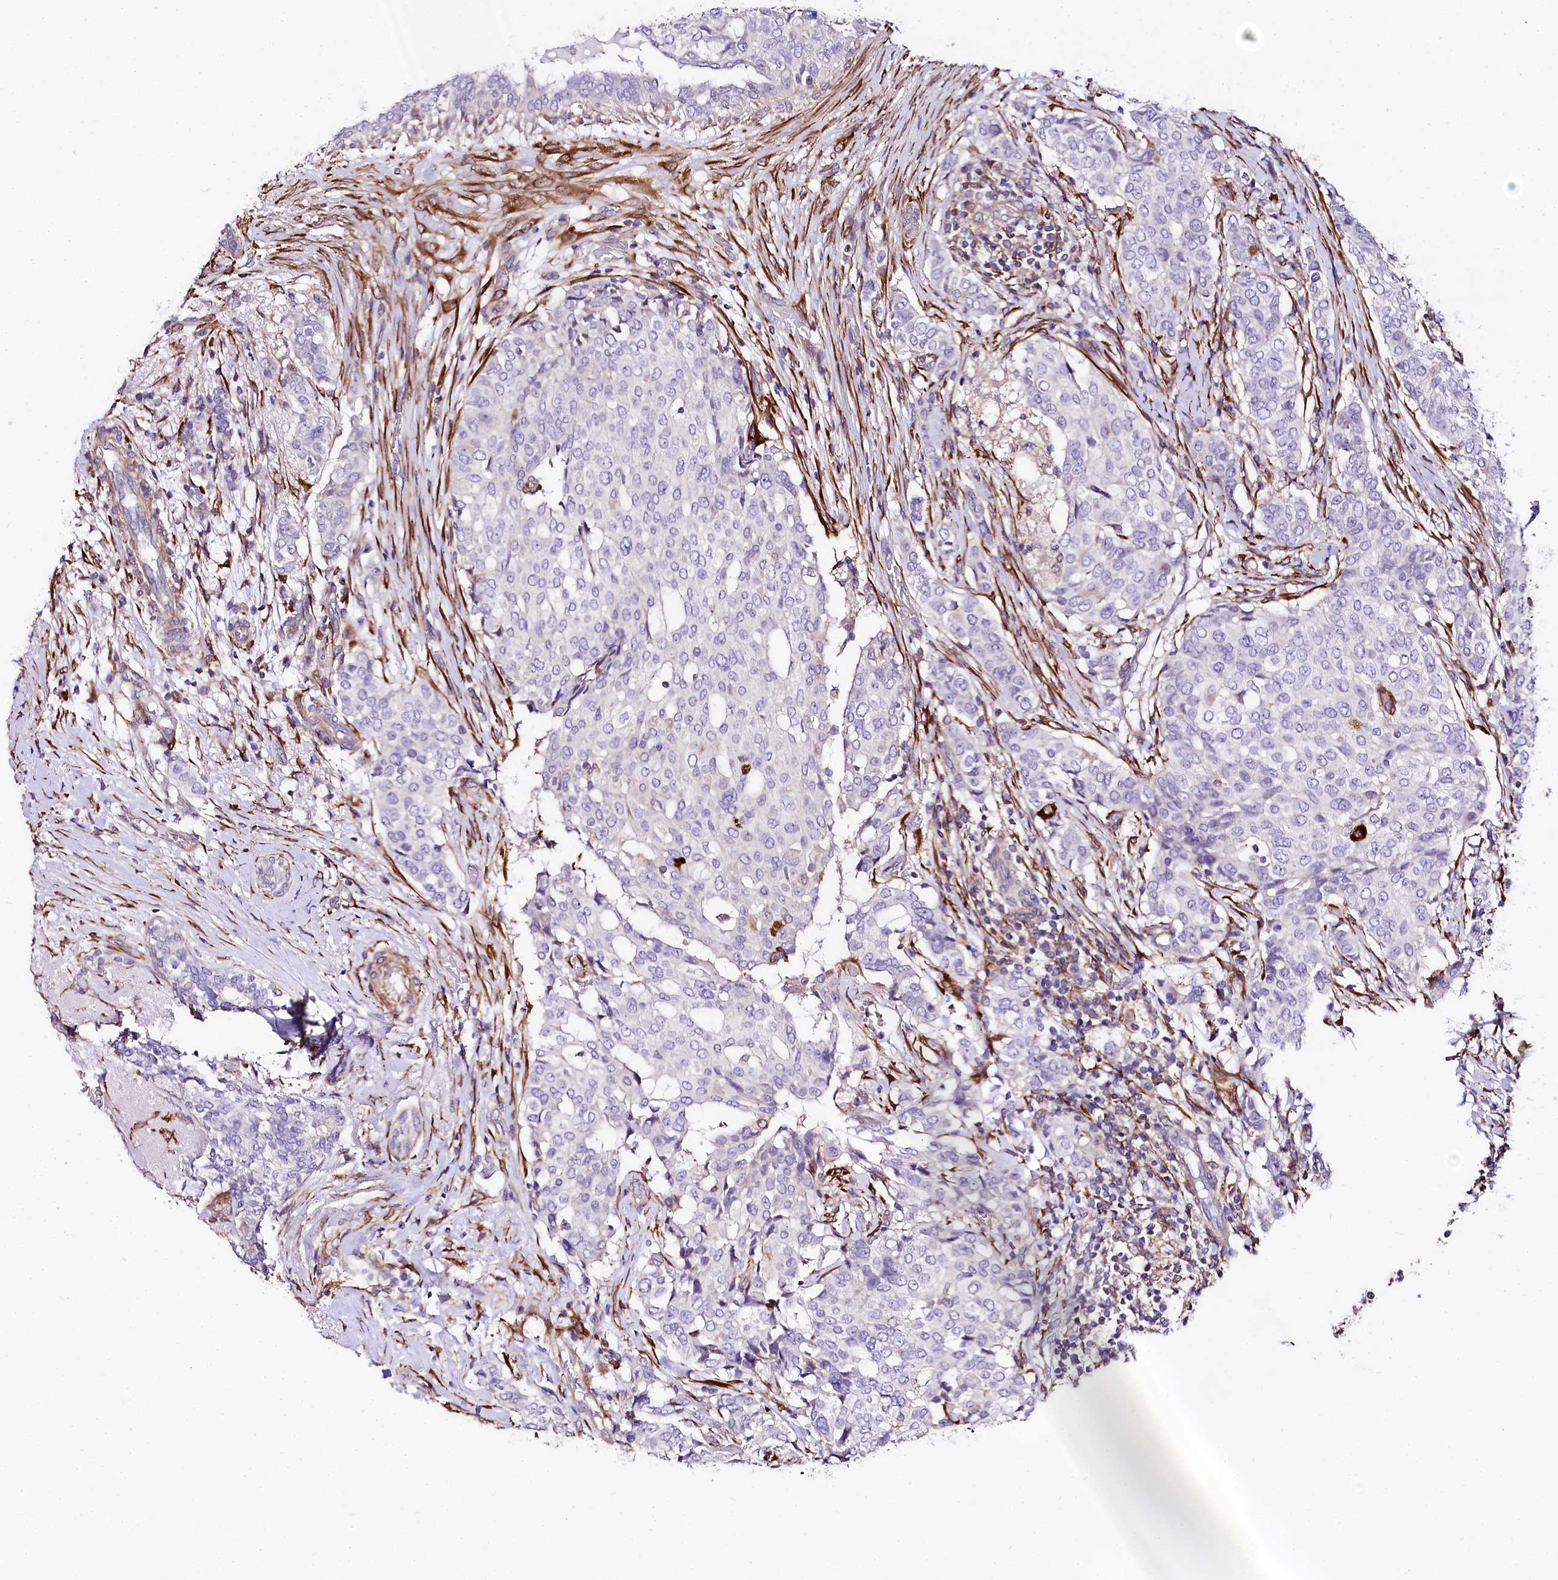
{"staining": {"intensity": "negative", "quantity": "none", "location": "none"}, "tissue": "breast cancer", "cell_type": "Tumor cells", "image_type": "cancer", "snomed": [{"axis": "morphology", "description": "Lobular carcinoma"}, {"axis": "topography", "description": "Breast"}], "caption": "Breast cancer (lobular carcinoma) was stained to show a protein in brown. There is no significant expression in tumor cells. The staining is performed using DAB brown chromogen with nuclei counter-stained in using hematoxylin.", "gene": "FCHSD2", "patient": {"sex": "female", "age": 51}}